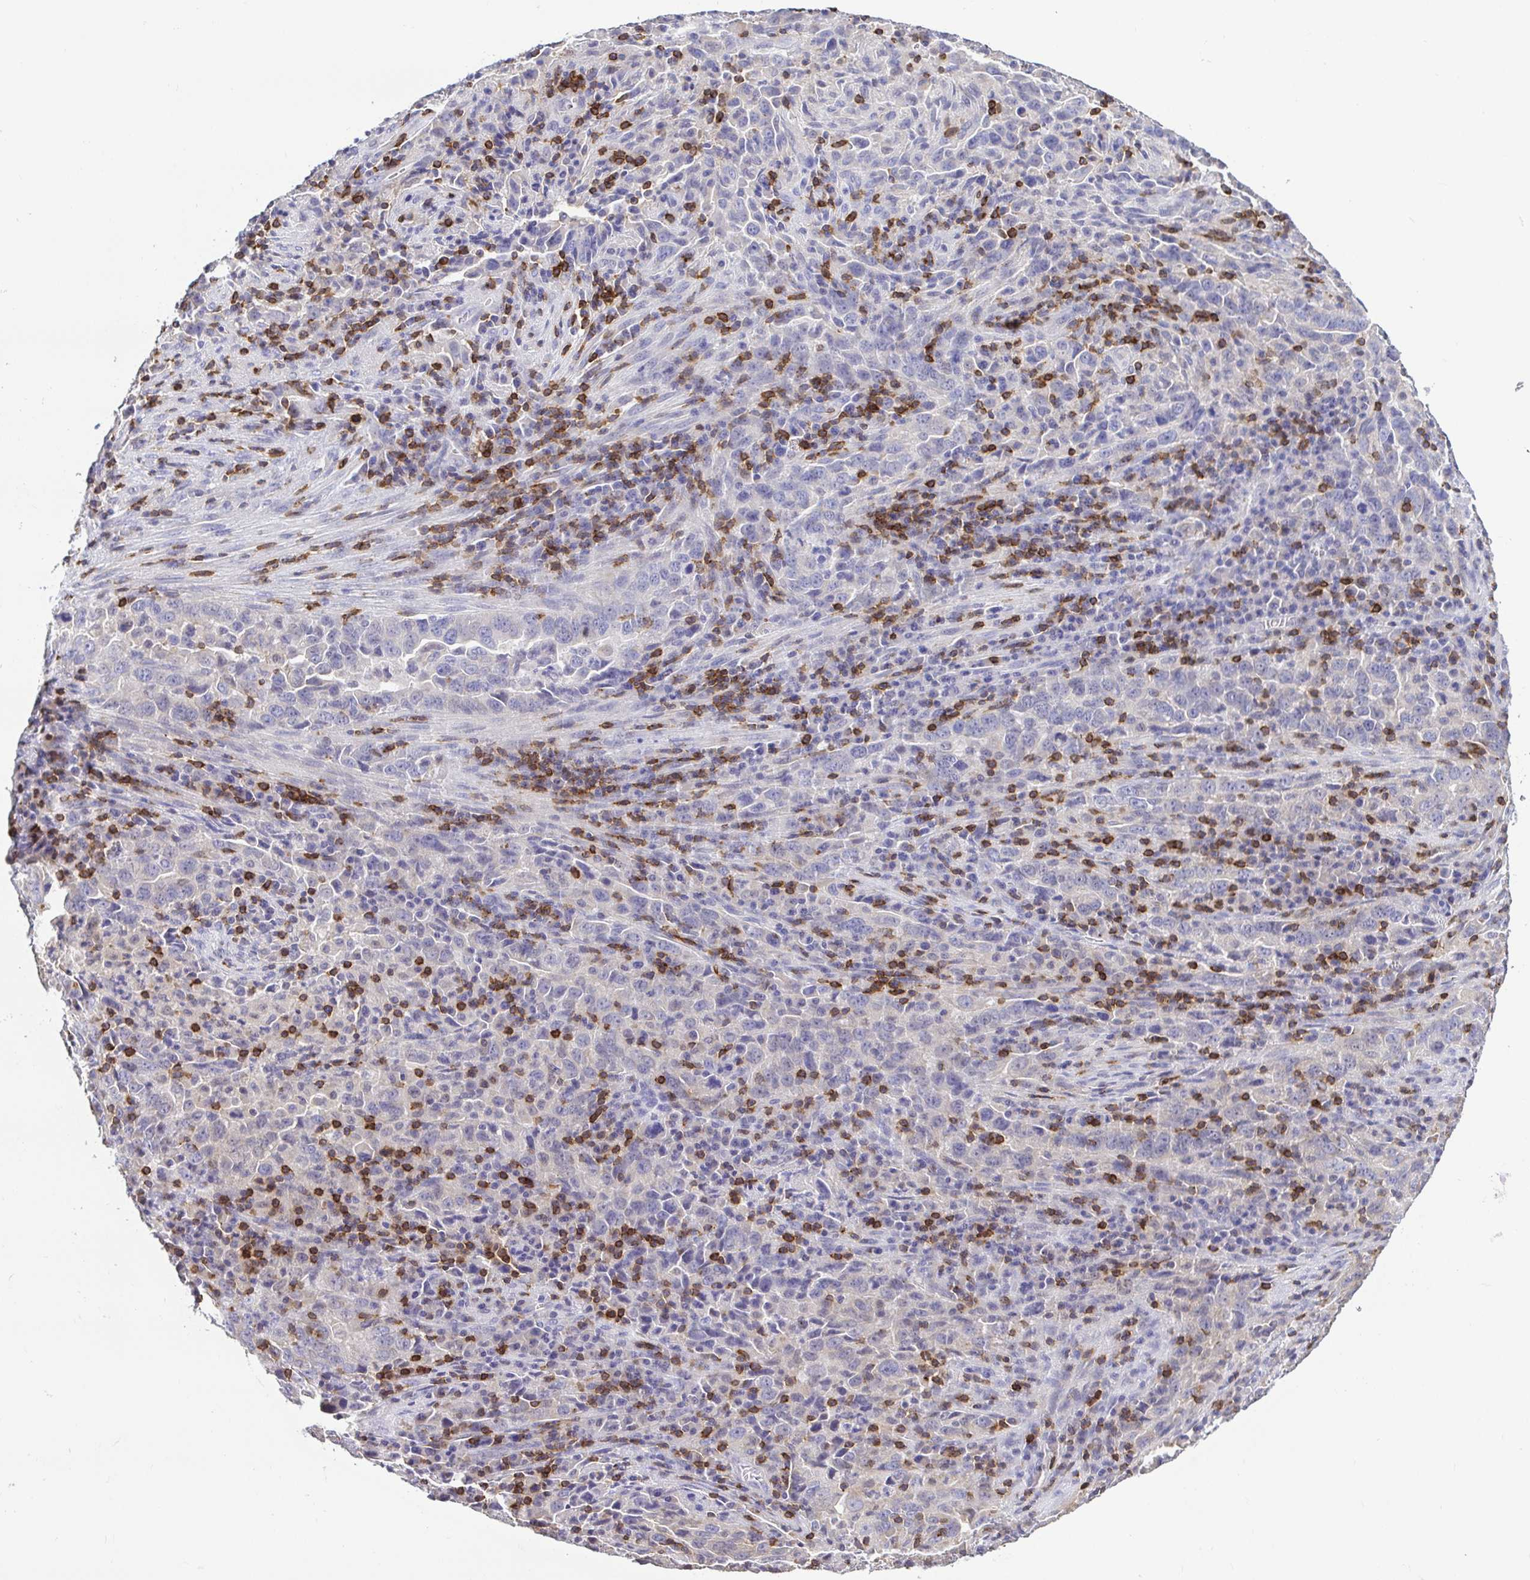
{"staining": {"intensity": "negative", "quantity": "none", "location": "none"}, "tissue": "lung cancer", "cell_type": "Tumor cells", "image_type": "cancer", "snomed": [{"axis": "morphology", "description": "Adenocarcinoma, NOS"}, {"axis": "topography", "description": "Lung"}], "caption": "Immunohistochemical staining of human adenocarcinoma (lung) shows no significant staining in tumor cells.", "gene": "SKAP1", "patient": {"sex": "male", "age": 67}}